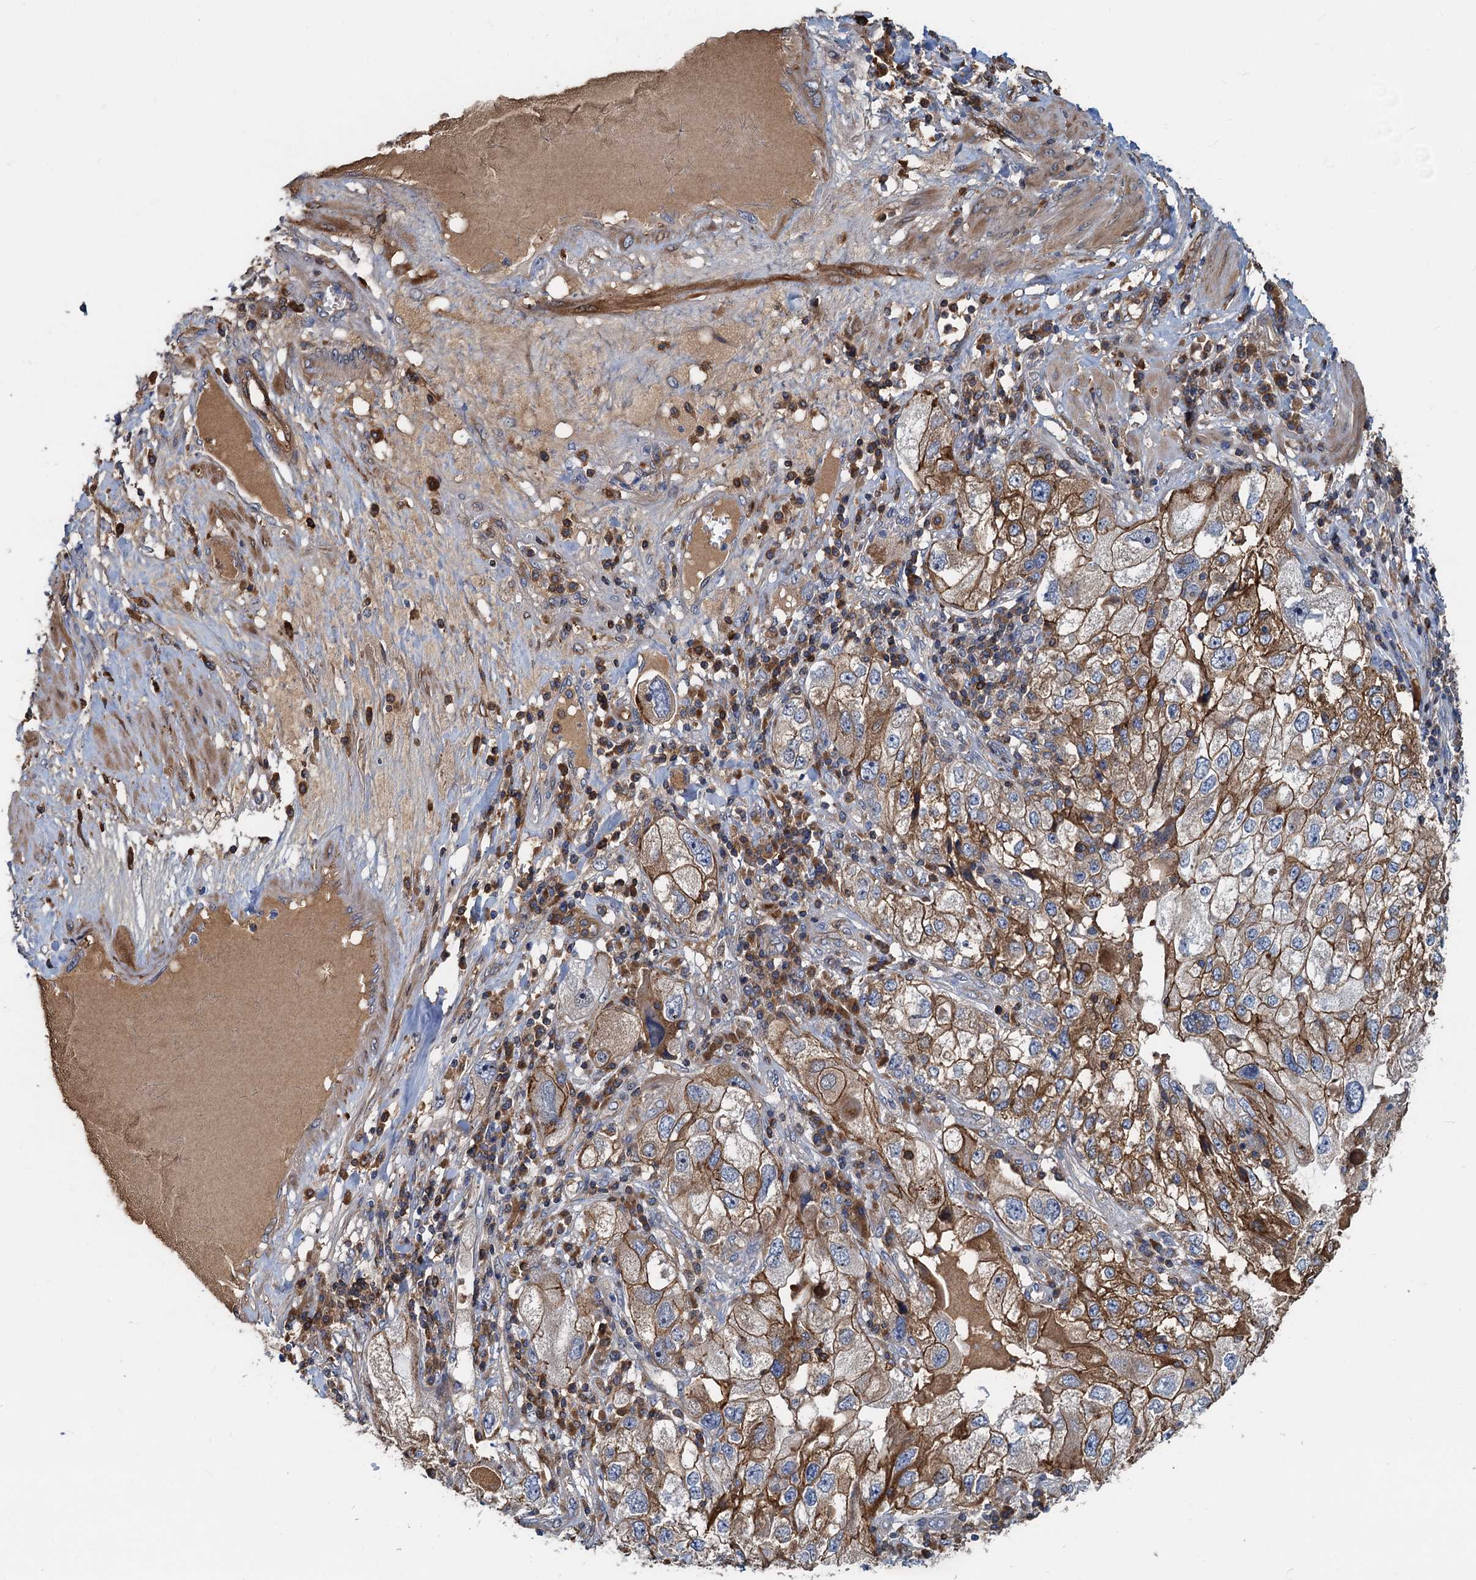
{"staining": {"intensity": "moderate", "quantity": ">75%", "location": "cytoplasmic/membranous"}, "tissue": "endometrial cancer", "cell_type": "Tumor cells", "image_type": "cancer", "snomed": [{"axis": "morphology", "description": "Adenocarcinoma, NOS"}, {"axis": "topography", "description": "Endometrium"}], "caption": "Tumor cells display medium levels of moderate cytoplasmic/membranous positivity in approximately >75% of cells in human adenocarcinoma (endometrial).", "gene": "LNX2", "patient": {"sex": "female", "age": 49}}